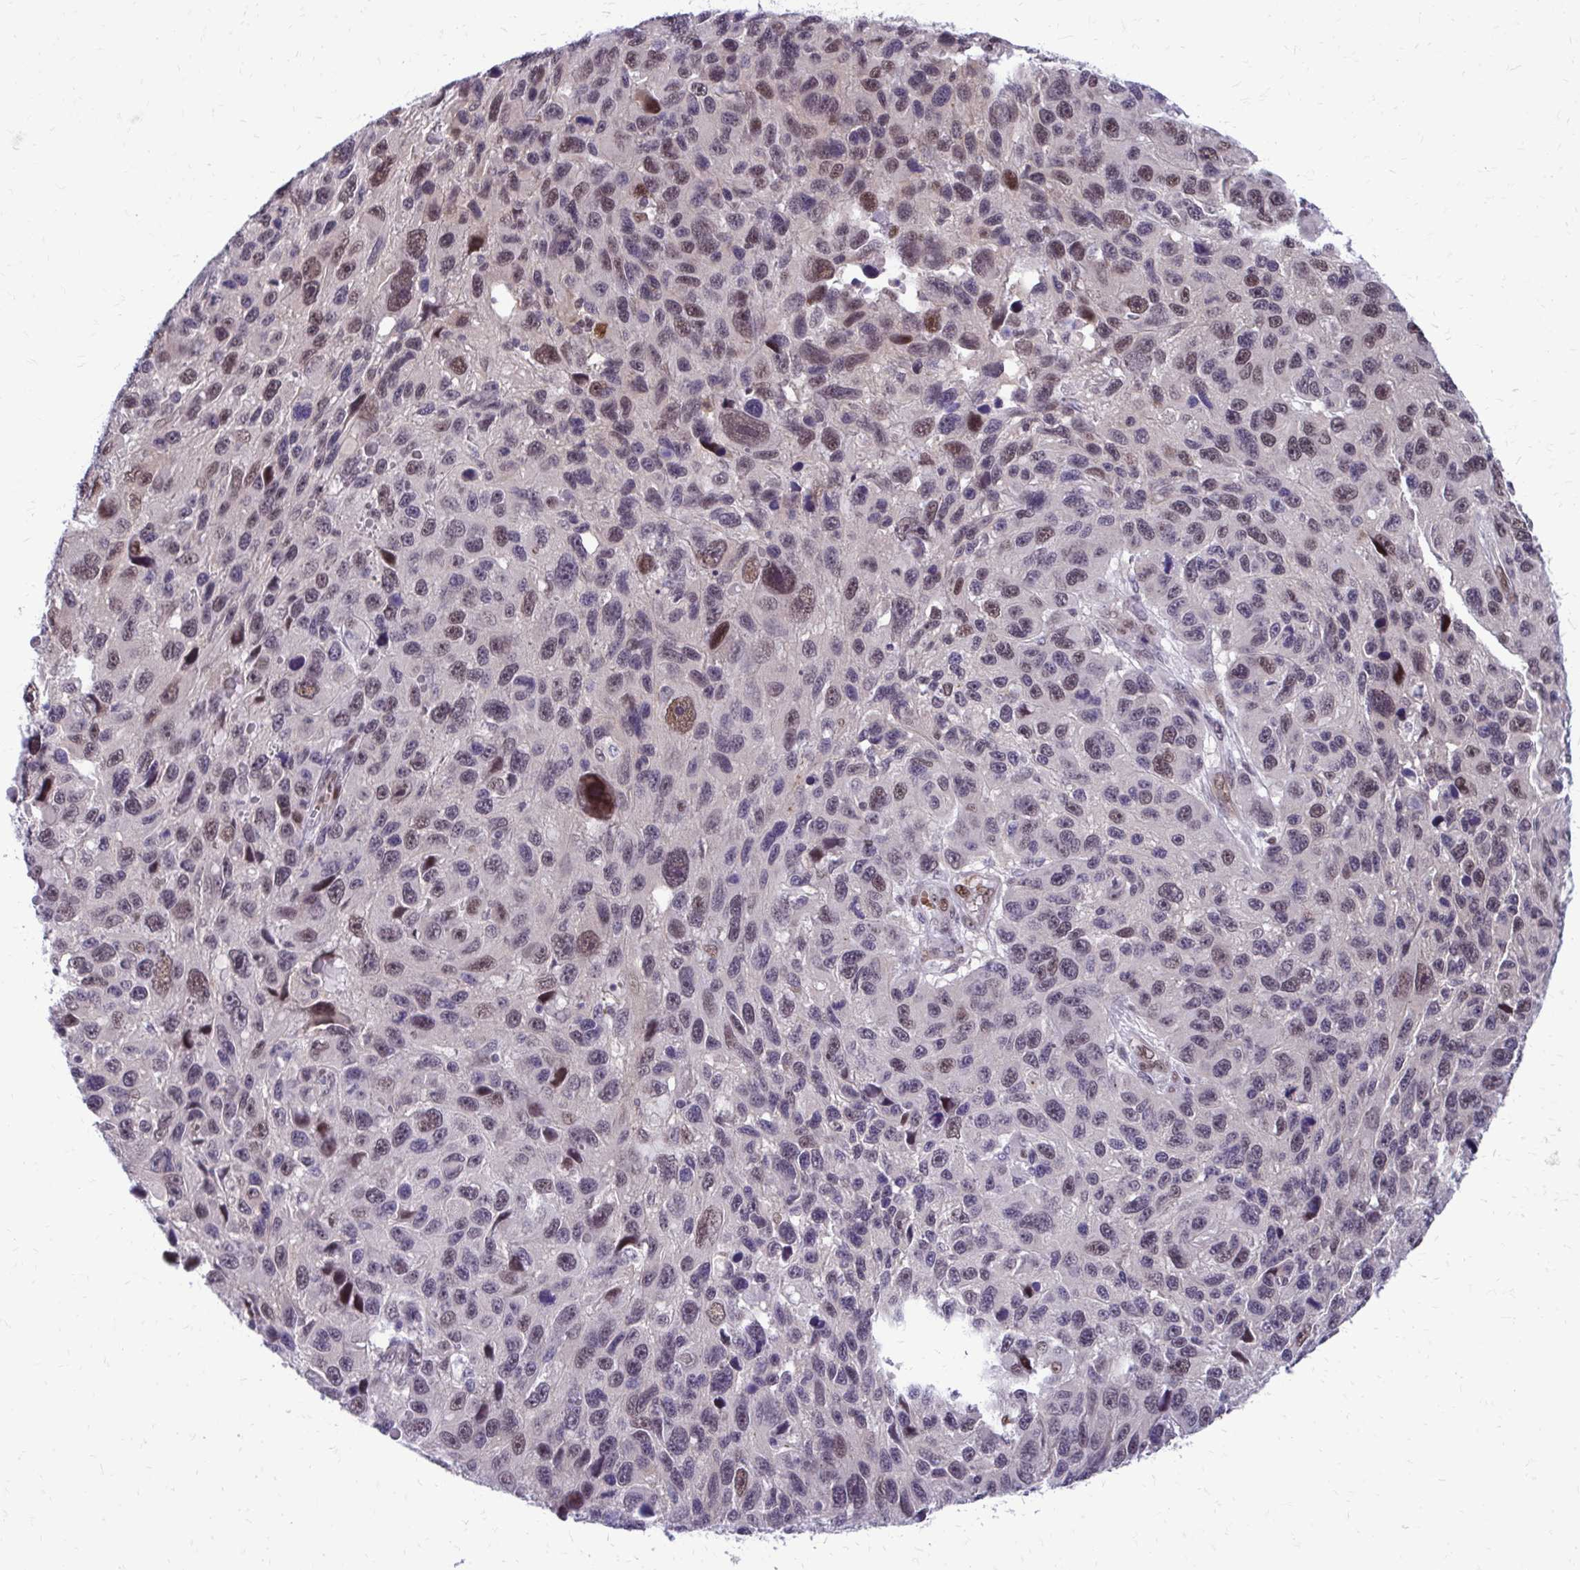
{"staining": {"intensity": "moderate", "quantity": "25%-75%", "location": "nuclear"}, "tissue": "melanoma", "cell_type": "Tumor cells", "image_type": "cancer", "snomed": [{"axis": "morphology", "description": "Malignant melanoma, NOS"}, {"axis": "topography", "description": "Skin"}], "caption": "Human melanoma stained with a protein marker demonstrates moderate staining in tumor cells.", "gene": "ANKRD30B", "patient": {"sex": "male", "age": 53}}